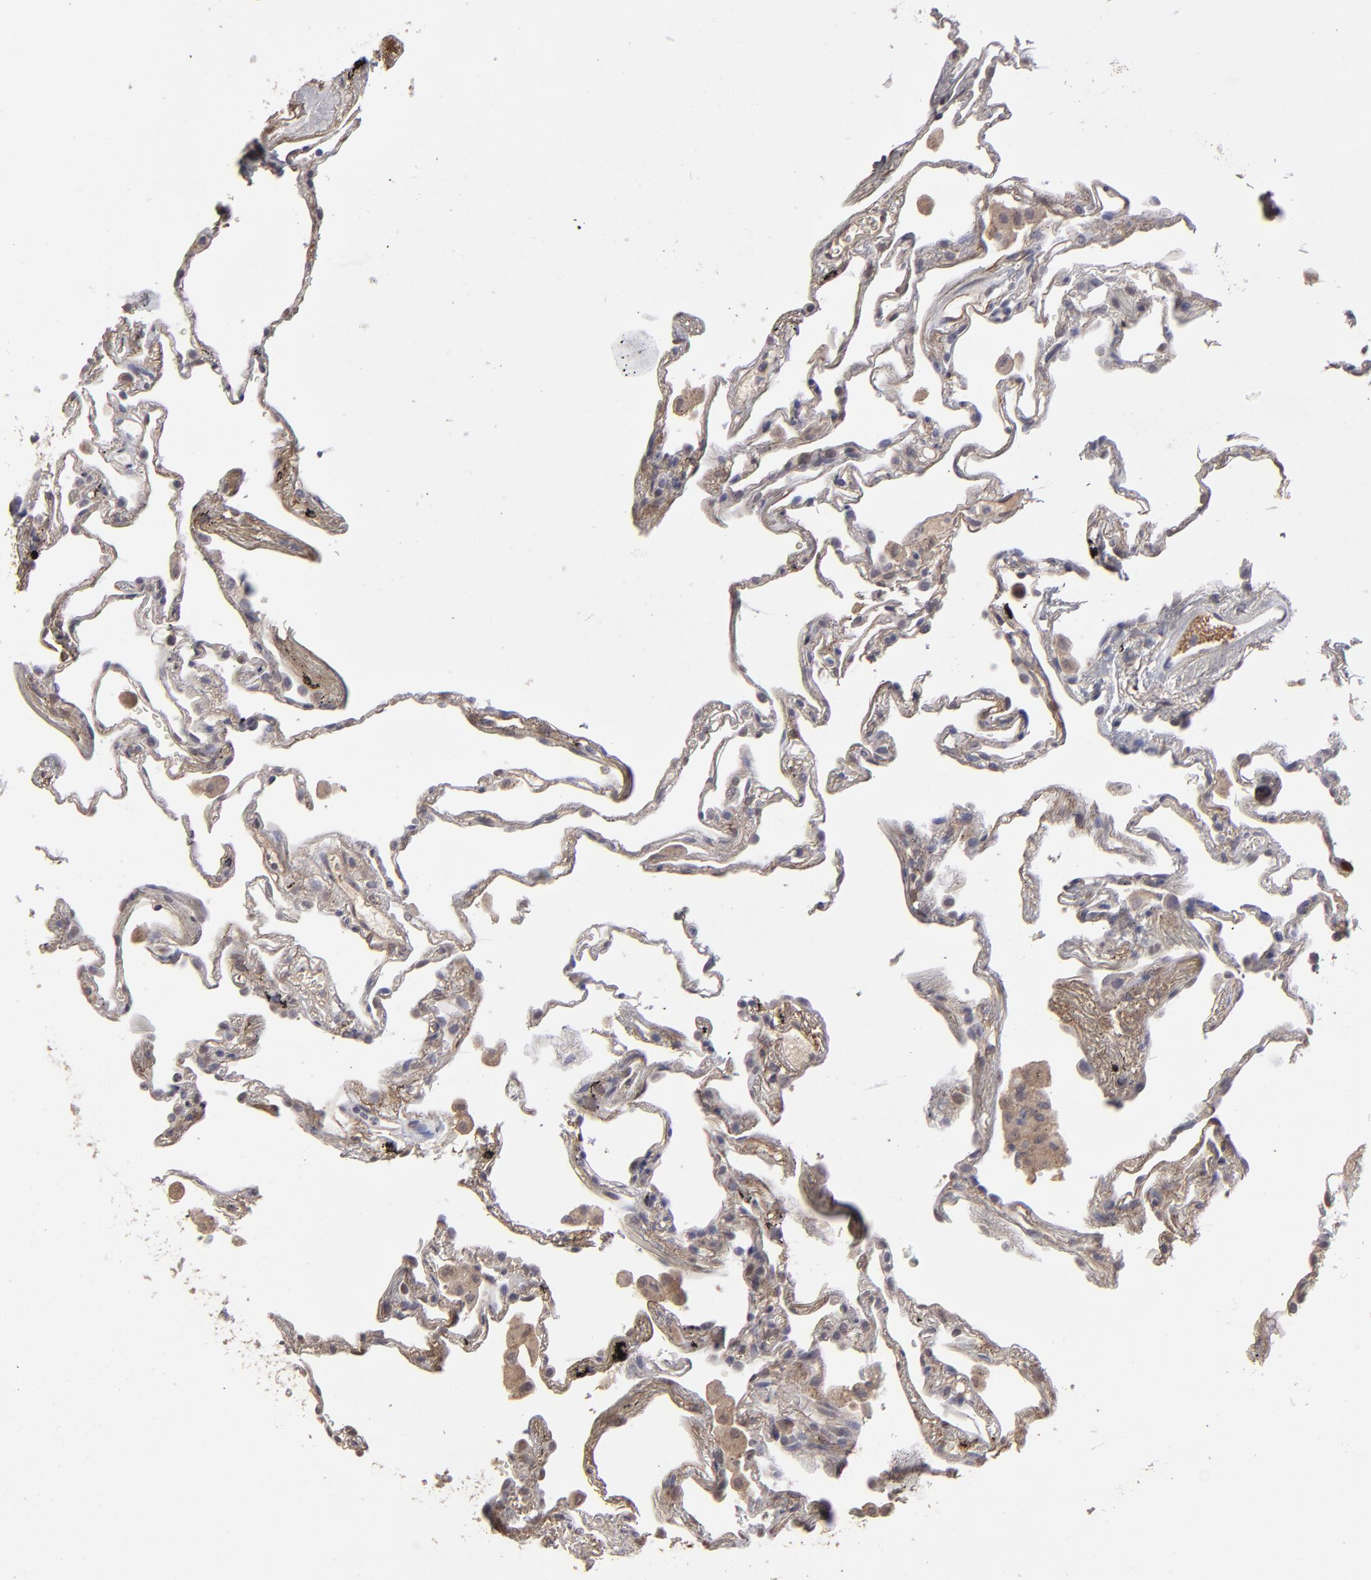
{"staining": {"intensity": "weak", "quantity": "25%-75%", "location": "cytoplasmic/membranous"}, "tissue": "lung", "cell_type": "Alveolar cells", "image_type": "normal", "snomed": [{"axis": "morphology", "description": "Normal tissue, NOS"}, {"axis": "morphology", "description": "Inflammation, NOS"}, {"axis": "topography", "description": "Lung"}], "caption": "Immunohistochemistry (IHC) of normal human lung reveals low levels of weak cytoplasmic/membranous staining in approximately 25%-75% of alveolar cells. The protein of interest is shown in brown color, while the nuclei are stained blue.", "gene": "ITGB5", "patient": {"sex": "male", "age": 69}}